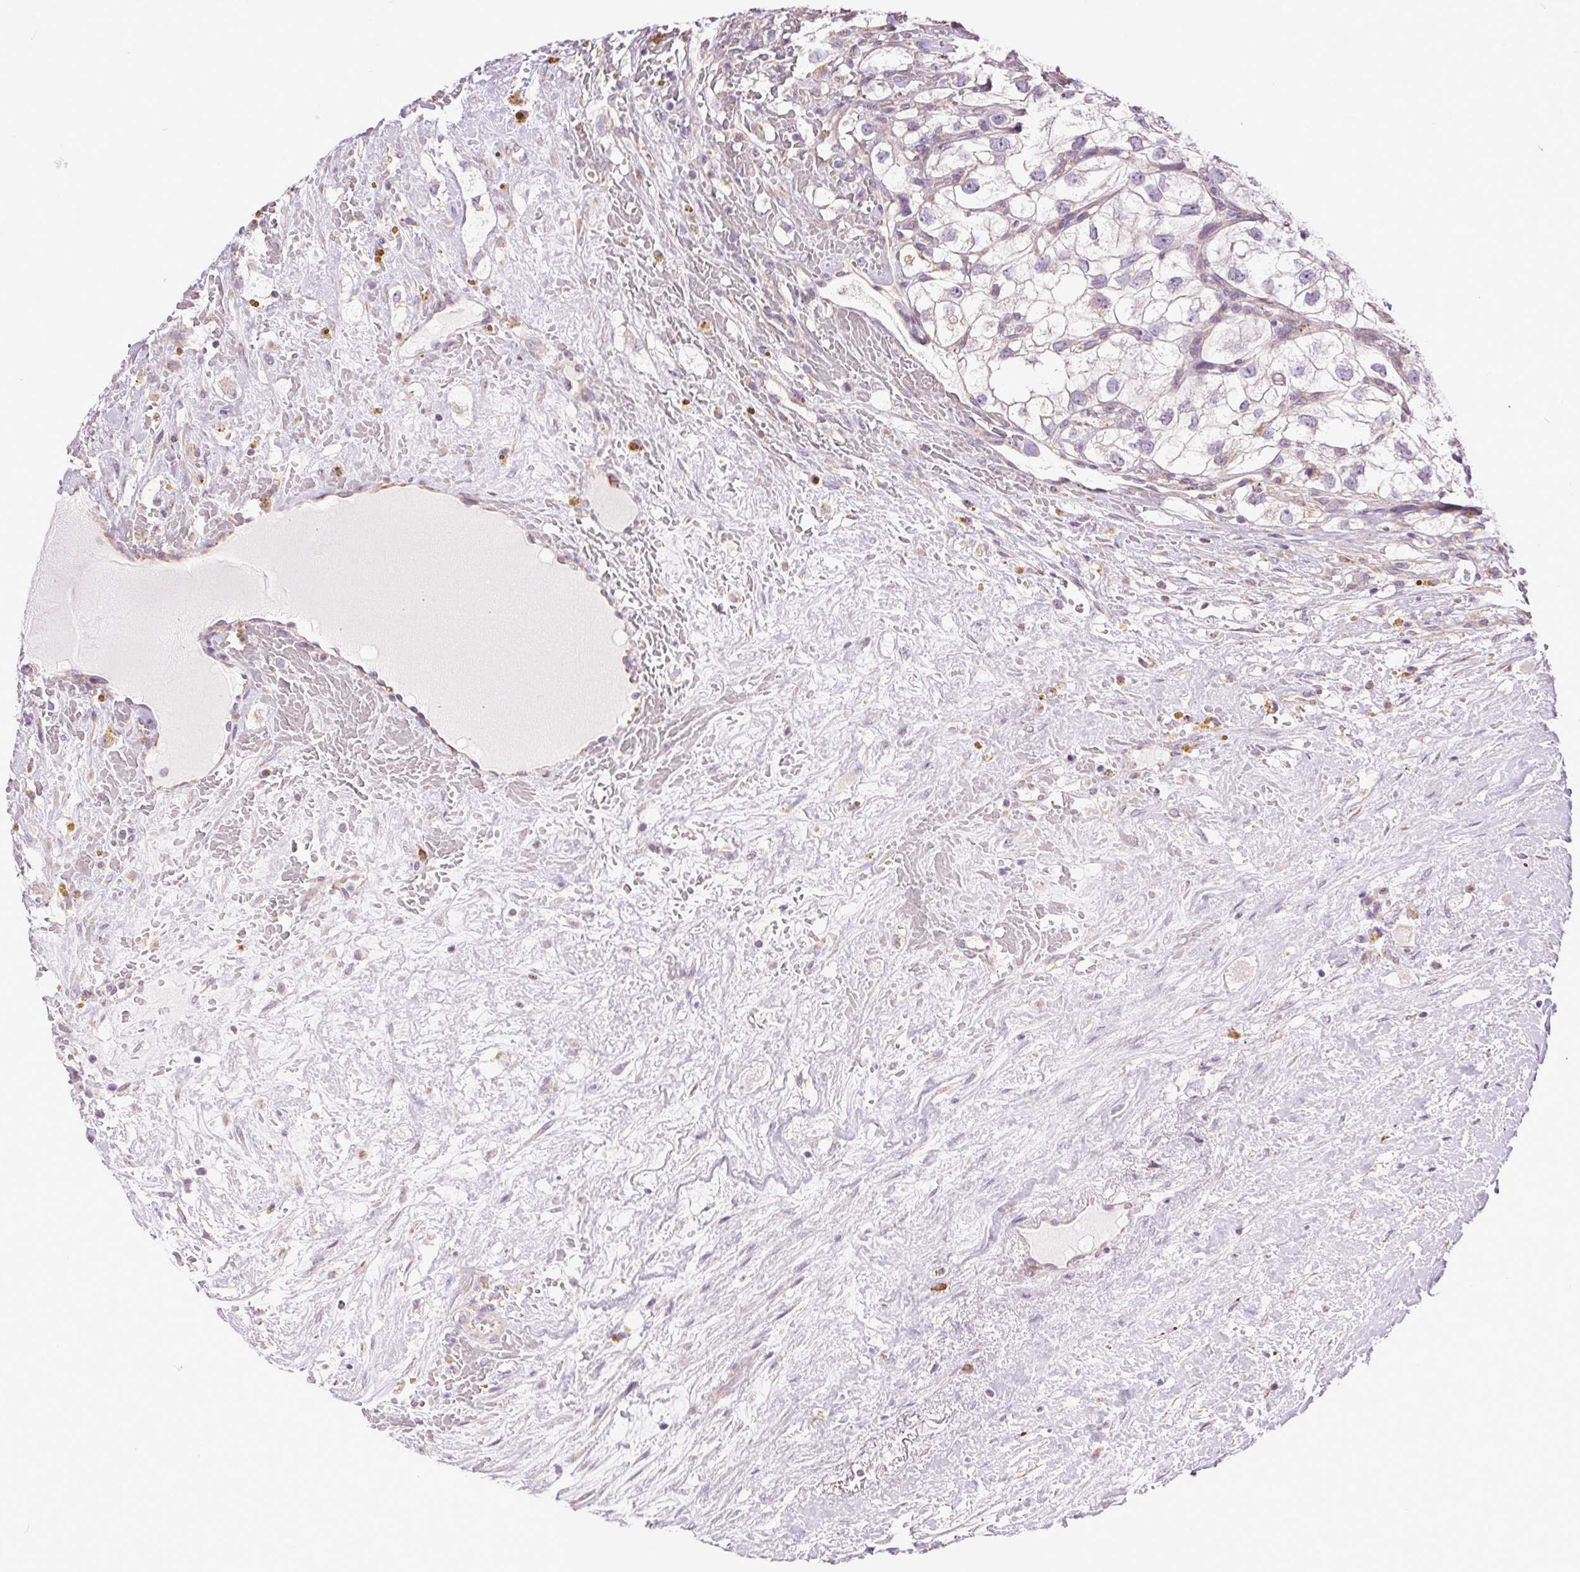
{"staining": {"intensity": "negative", "quantity": "none", "location": "none"}, "tissue": "renal cancer", "cell_type": "Tumor cells", "image_type": "cancer", "snomed": [{"axis": "morphology", "description": "Adenocarcinoma, NOS"}, {"axis": "topography", "description": "Kidney"}], "caption": "Histopathology image shows no protein expression in tumor cells of renal adenocarcinoma tissue. (Immunohistochemistry, brightfield microscopy, high magnification).", "gene": "SNX31", "patient": {"sex": "male", "age": 59}}